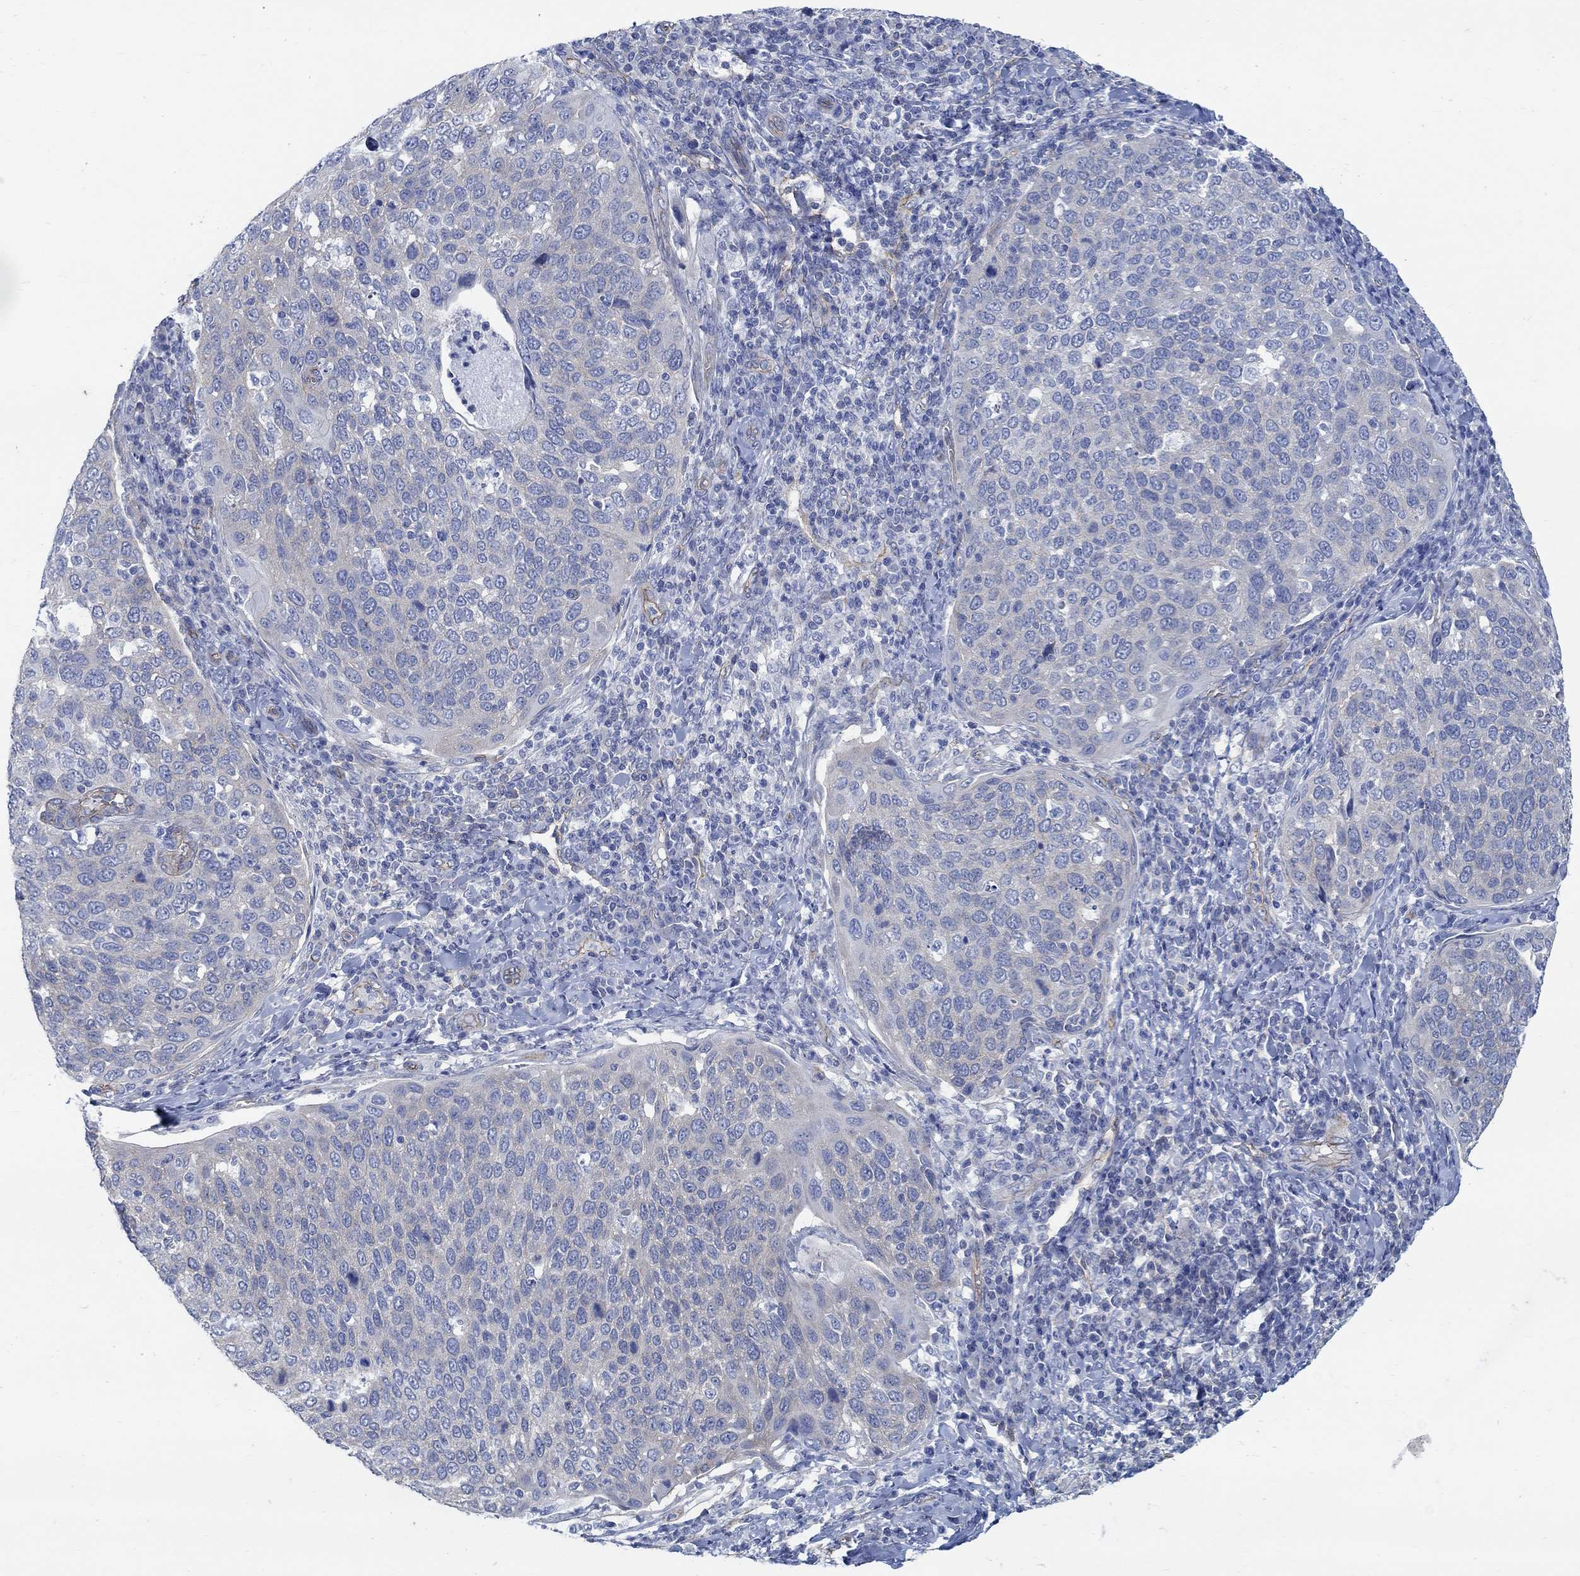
{"staining": {"intensity": "negative", "quantity": "none", "location": "none"}, "tissue": "cervical cancer", "cell_type": "Tumor cells", "image_type": "cancer", "snomed": [{"axis": "morphology", "description": "Squamous cell carcinoma, NOS"}, {"axis": "topography", "description": "Cervix"}], "caption": "This is a micrograph of IHC staining of squamous cell carcinoma (cervical), which shows no positivity in tumor cells.", "gene": "TMEM198", "patient": {"sex": "female", "age": 54}}